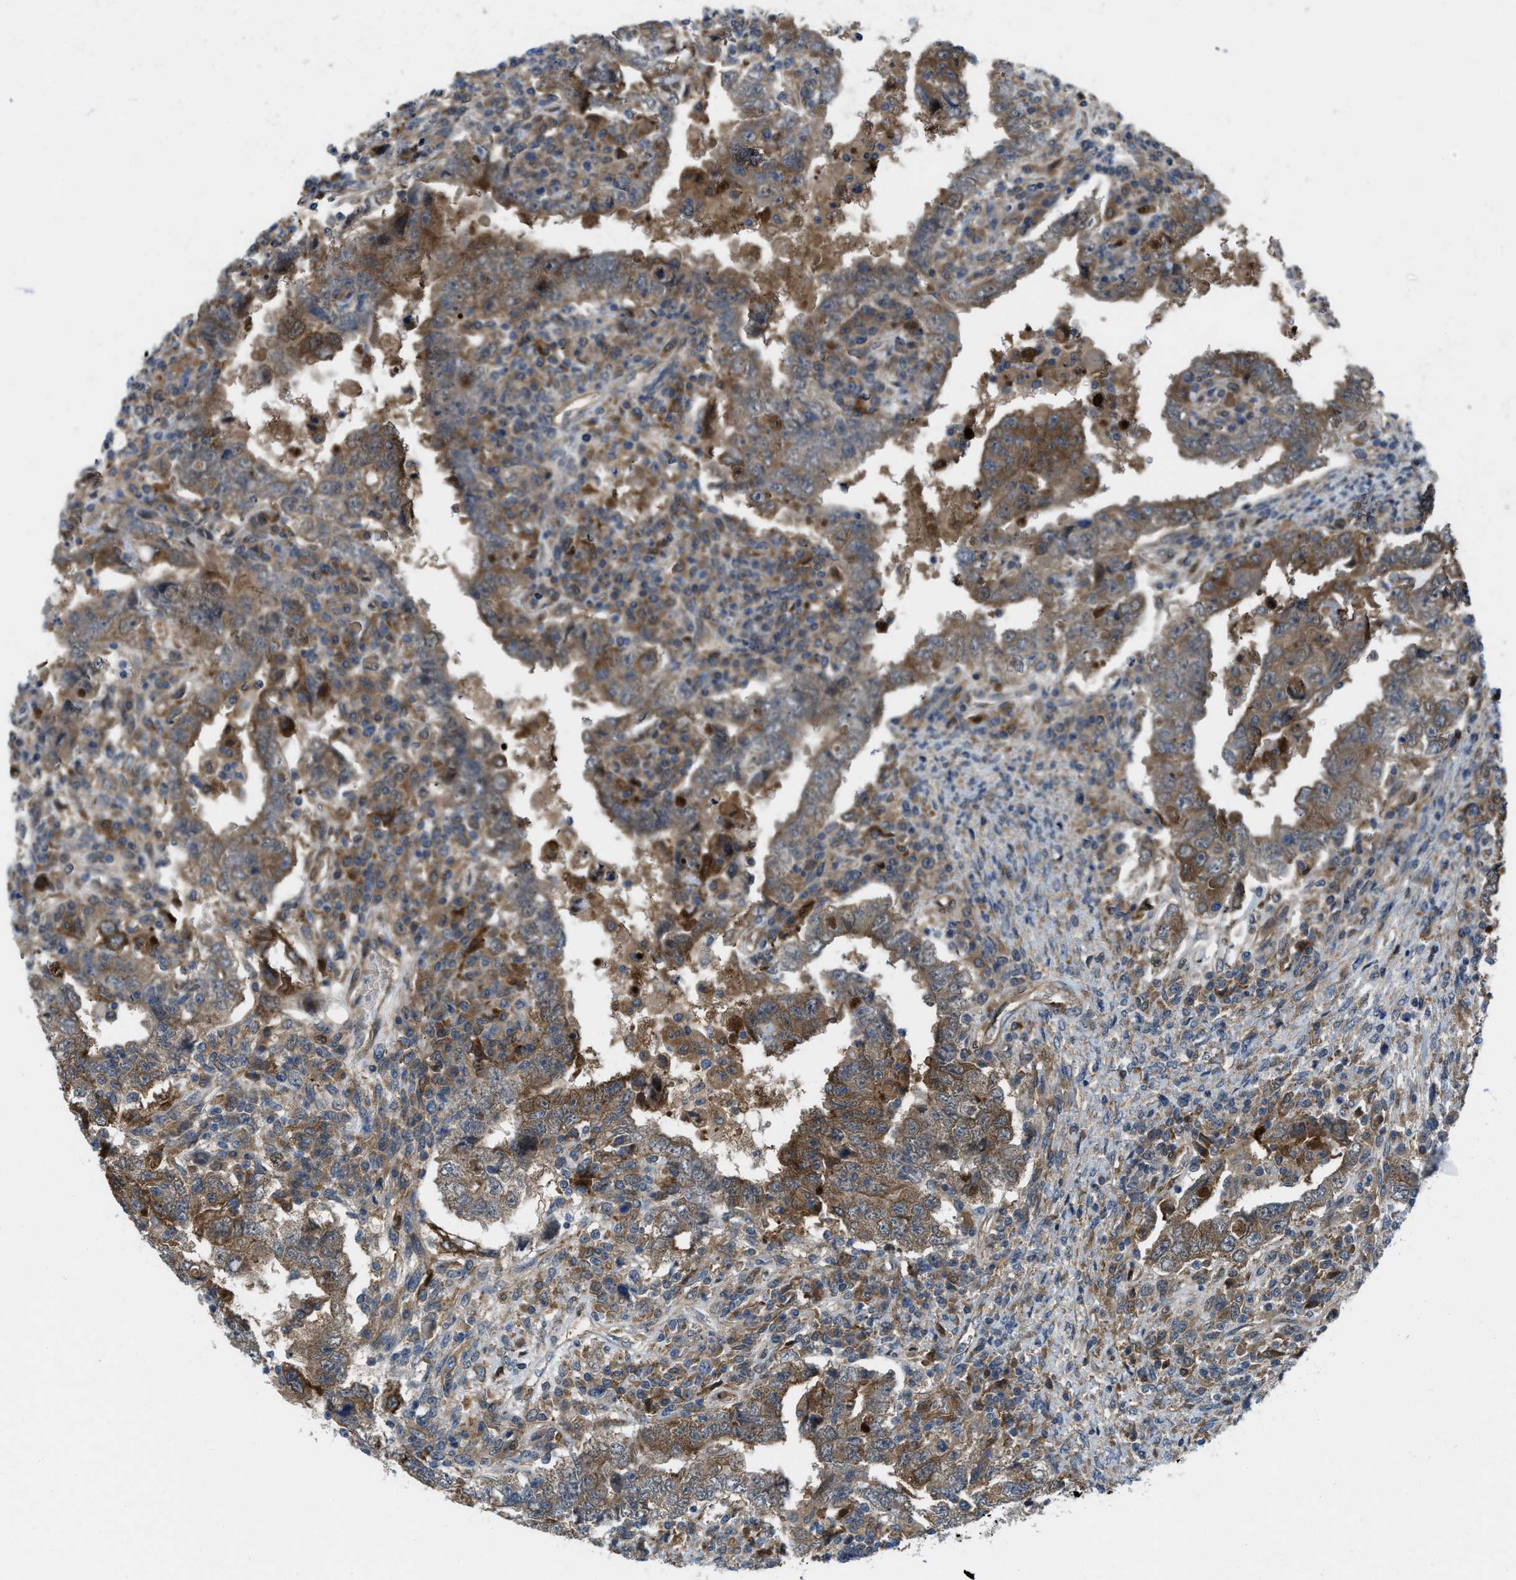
{"staining": {"intensity": "moderate", "quantity": ">75%", "location": "cytoplasmic/membranous"}, "tissue": "testis cancer", "cell_type": "Tumor cells", "image_type": "cancer", "snomed": [{"axis": "morphology", "description": "Carcinoma, Embryonal, NOS"}, {"axis": "topography", "description": "Testis"}], "caption": "Tumor cells exhibit medium levels of moderate cytoplasmic/membranous positivity in about >75% of cells in human testis cancer.", "gene": "BAZ2B", "patient": {"sex": "male", "age": 26}}